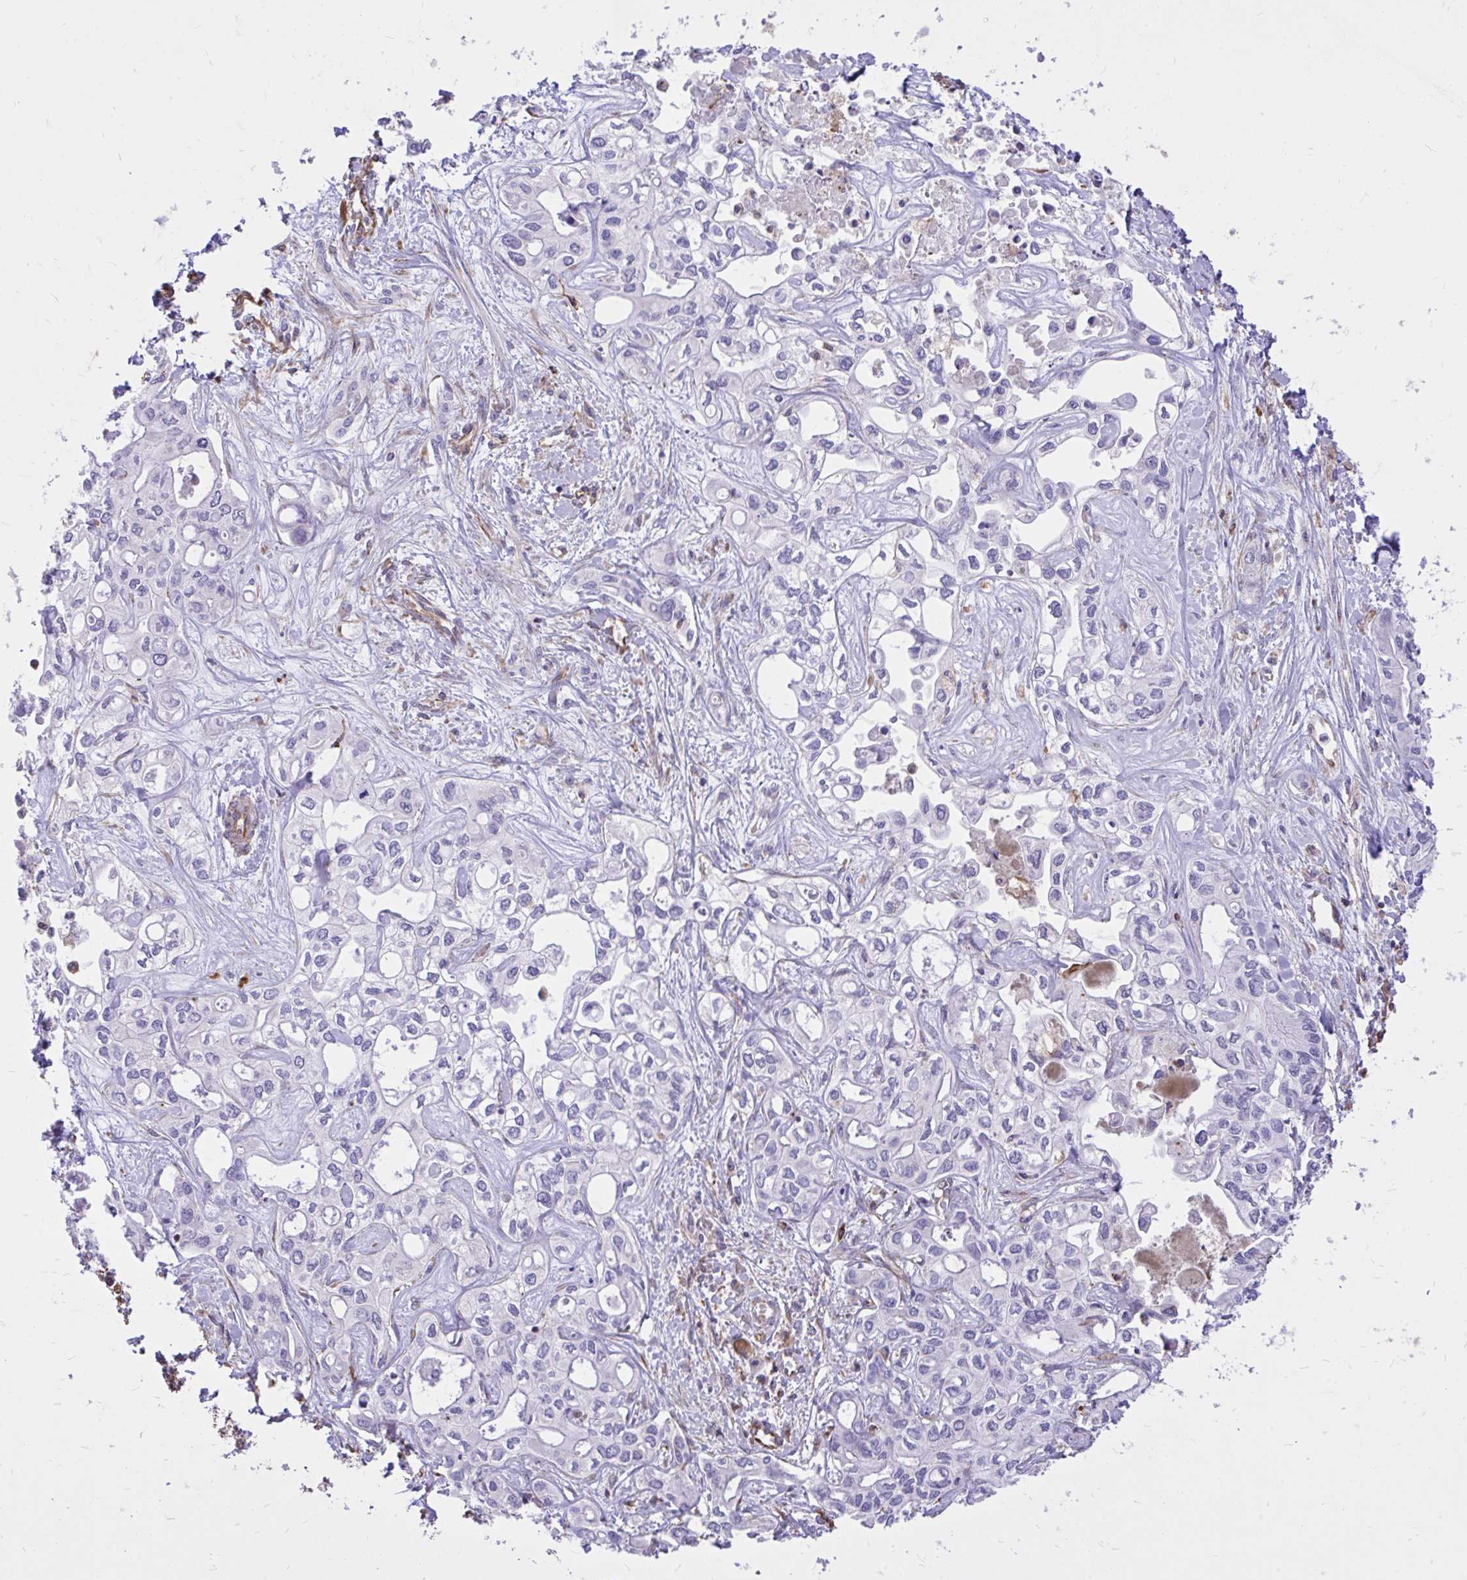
{"staining": {"intensity": "negative", "quantity": "none", "location": "none"}, "tissue": "liver cancer", "cell_type": "Tumor cells", "image_type": "cancer", "snomed": [{"axis": "morphology", "description": "Cholangiocarcinoma"}, {"axis": "topography", "description": "Liver"}], "caption": "Liver cancer was stained to show a protein in brown. There is no significant expression in tumor cells.", "gene": "RNF103", "patient": {"sex": "female", "age": 64}}